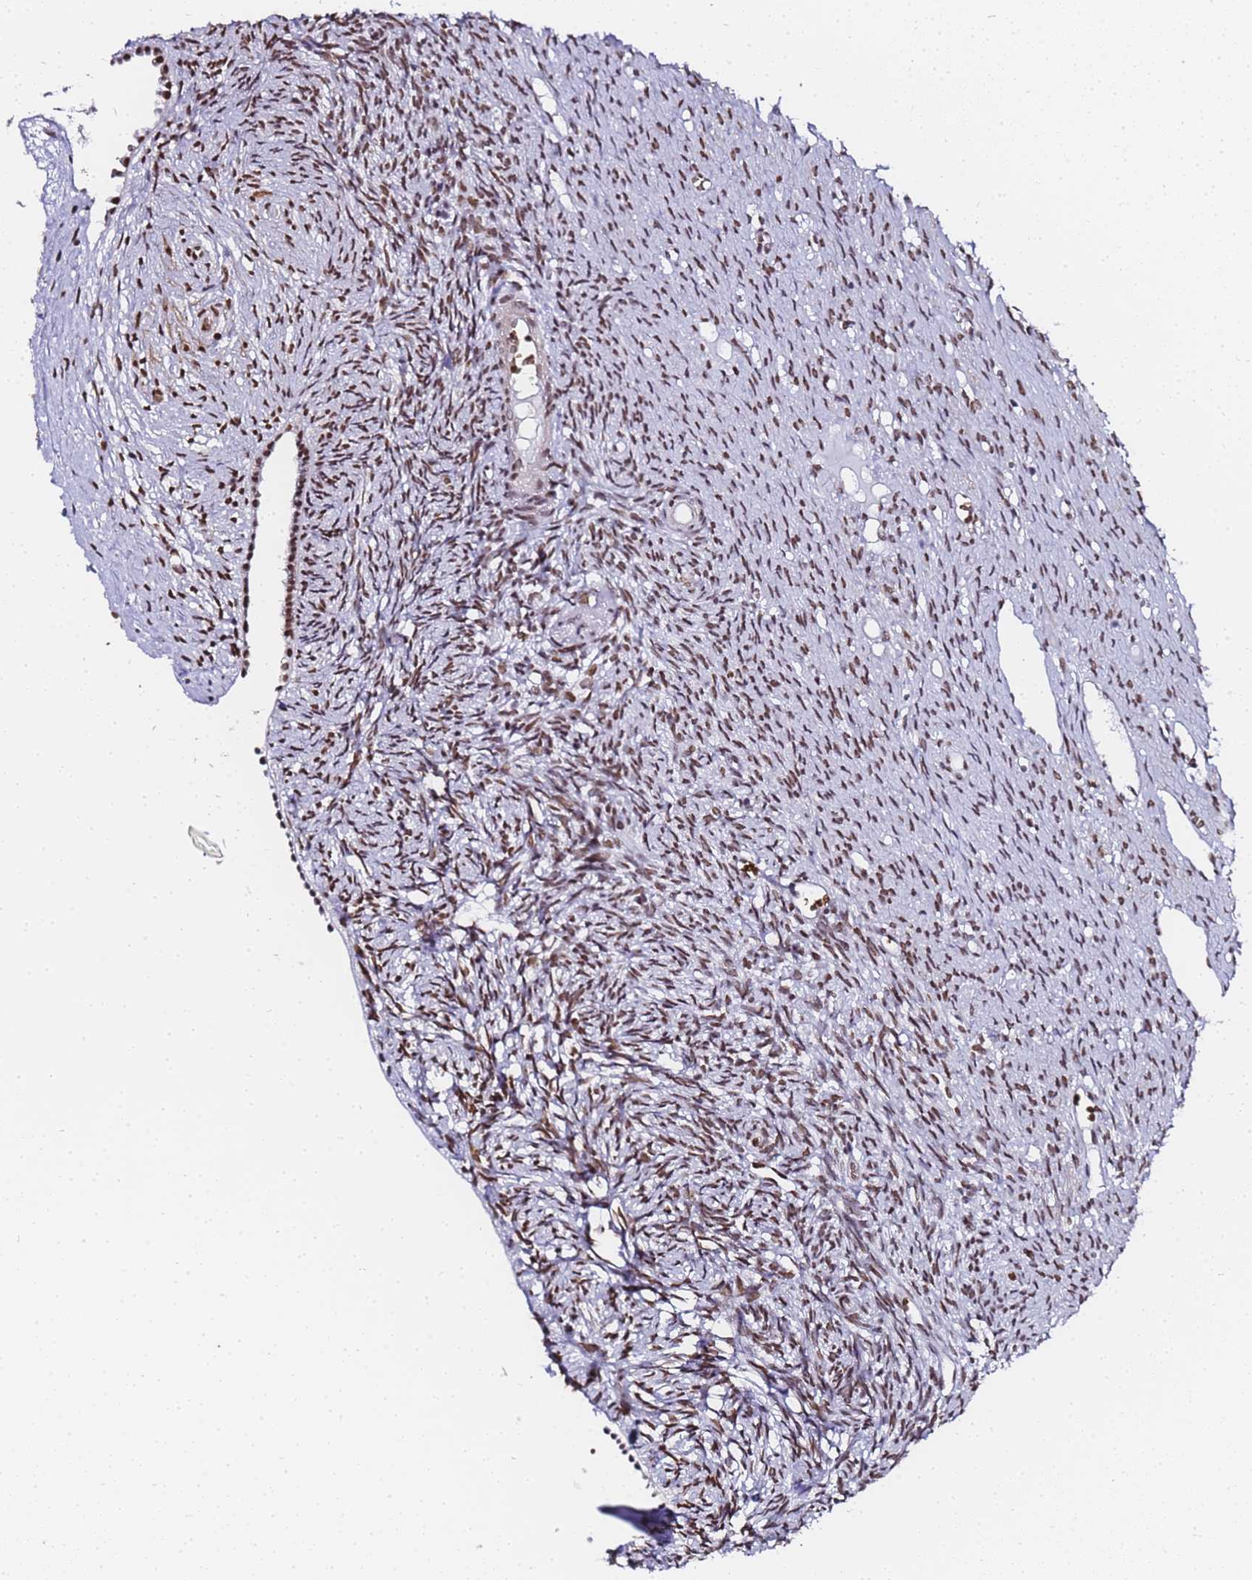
{"staining": {"intensity": "moderate", "quantity": "25%-75%", "location": "nuclear"}, "tissue": "ovary", "cell_type": "Ovarian stroma cells", "image_type": "normal", "snomed": [{"axis": "morphology", "description": "Normal tissue, NOS"}, {"axis": "topography", "description": "Ovary"}], "caption": "The immunohistochemical stain labels moderate nuclear expression in ovarian stroma cells of benign ovary. The staining is performed using DAB (3,3'-diaminobenzidine) brown chromogen to label protein expression. The nuclei are counter-stained blue using hematoxylin.", "gene": "POLR1A", "patient": {"sex": "female", "age": 51}}